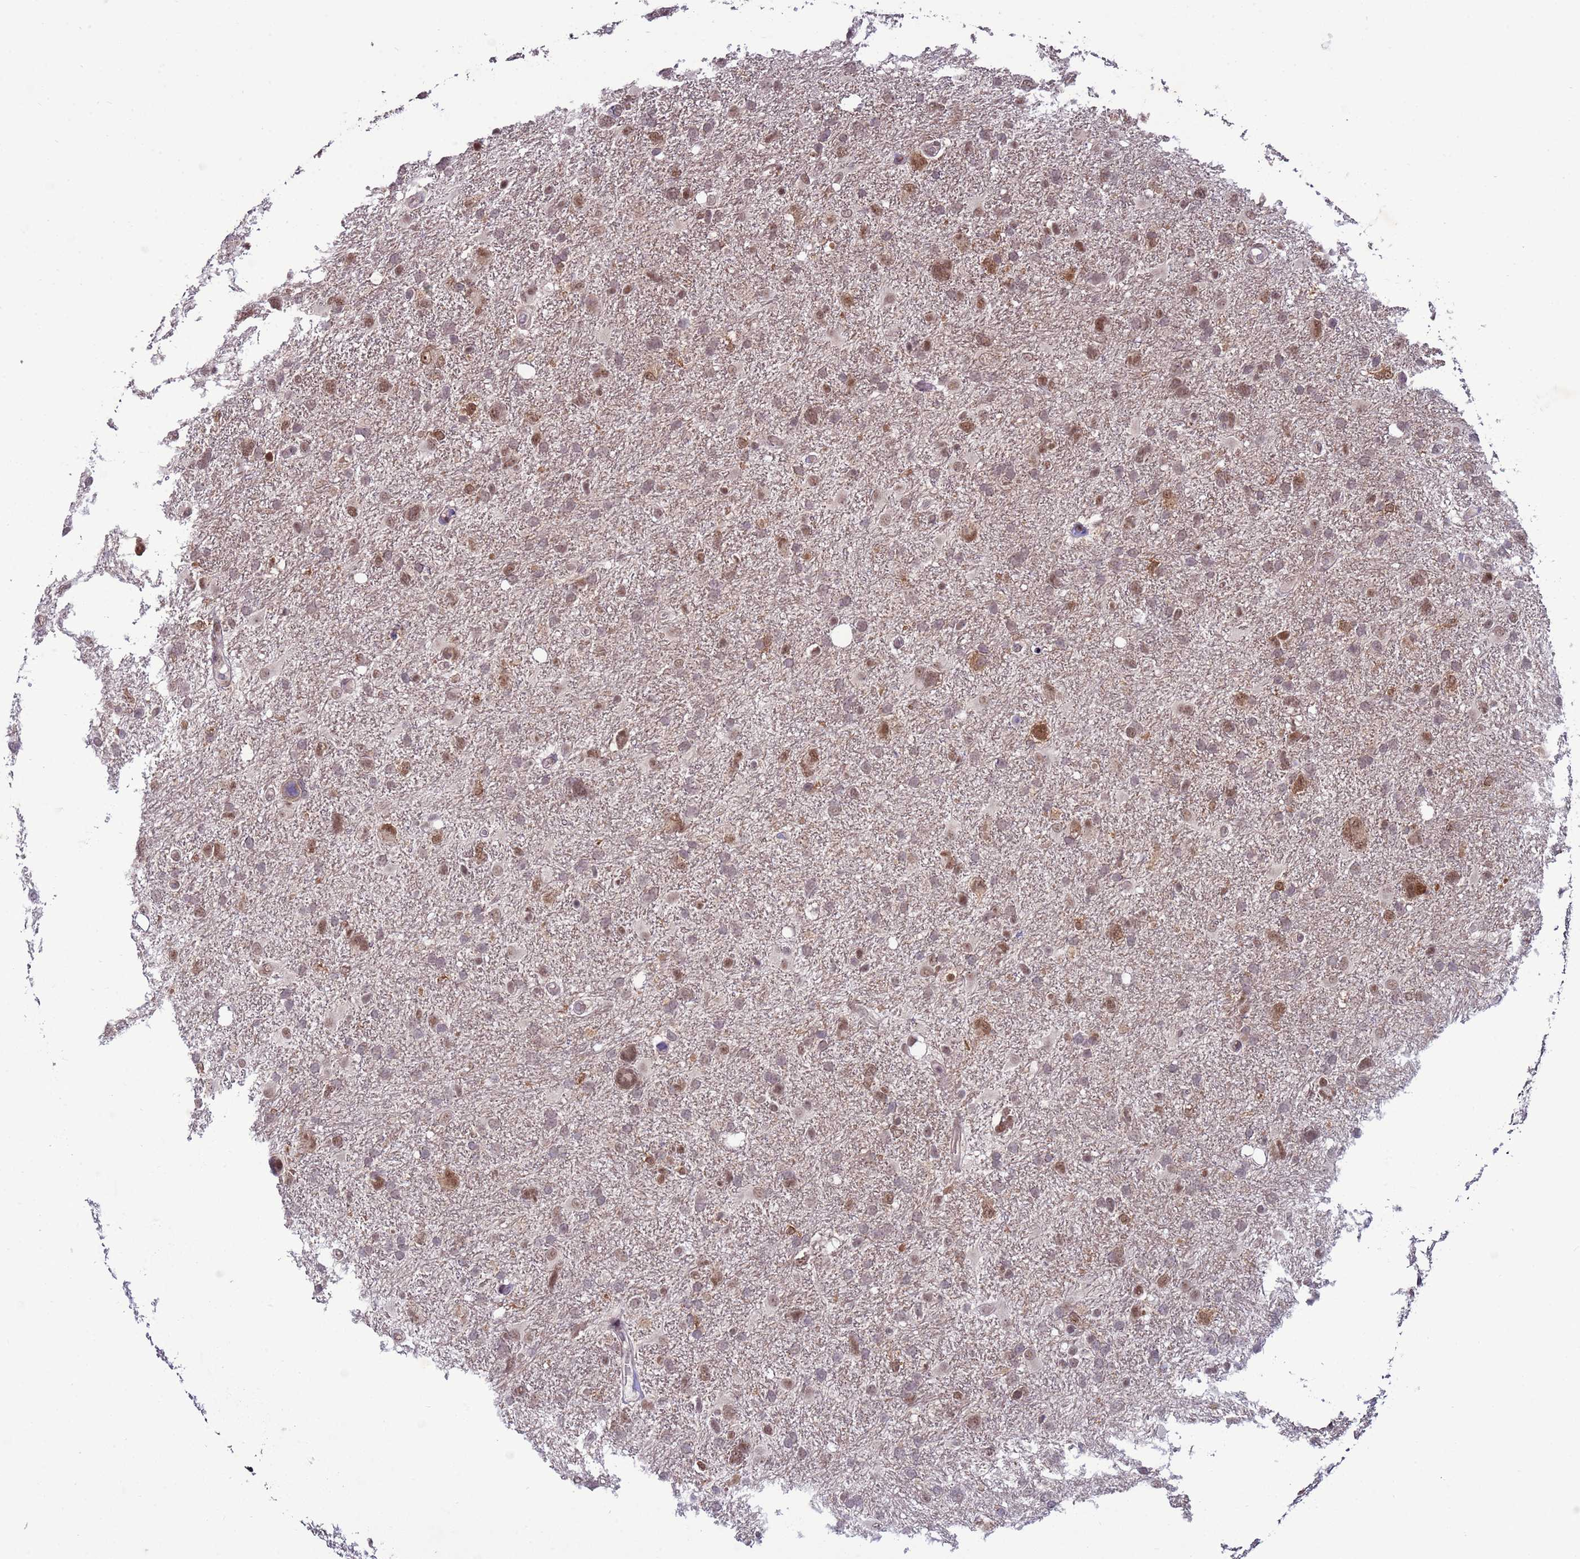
{"staining": {"intensity": "moderate", "quantity": ">75%", "location": "nuclear"}, "tissue": "glioma", "cell_type": "Tumor cells", "image_type": "cancer", "snomed": [{"axis": "morphology", "description": "Glioma, malignant, High grade"}, {"axis": "topography", "description": "Brain"}], "caption": "Immunohistochemical staining of high-grade glioma (malignant) exhibits medium levels of moderate nuclear protein staining in approximately >75% of tumor cells. Ihc stains the protein of interest in brown and the nuclei are stained blue.", "gene": "SHC3", "patient": {"sex": "male", "age": 61}}